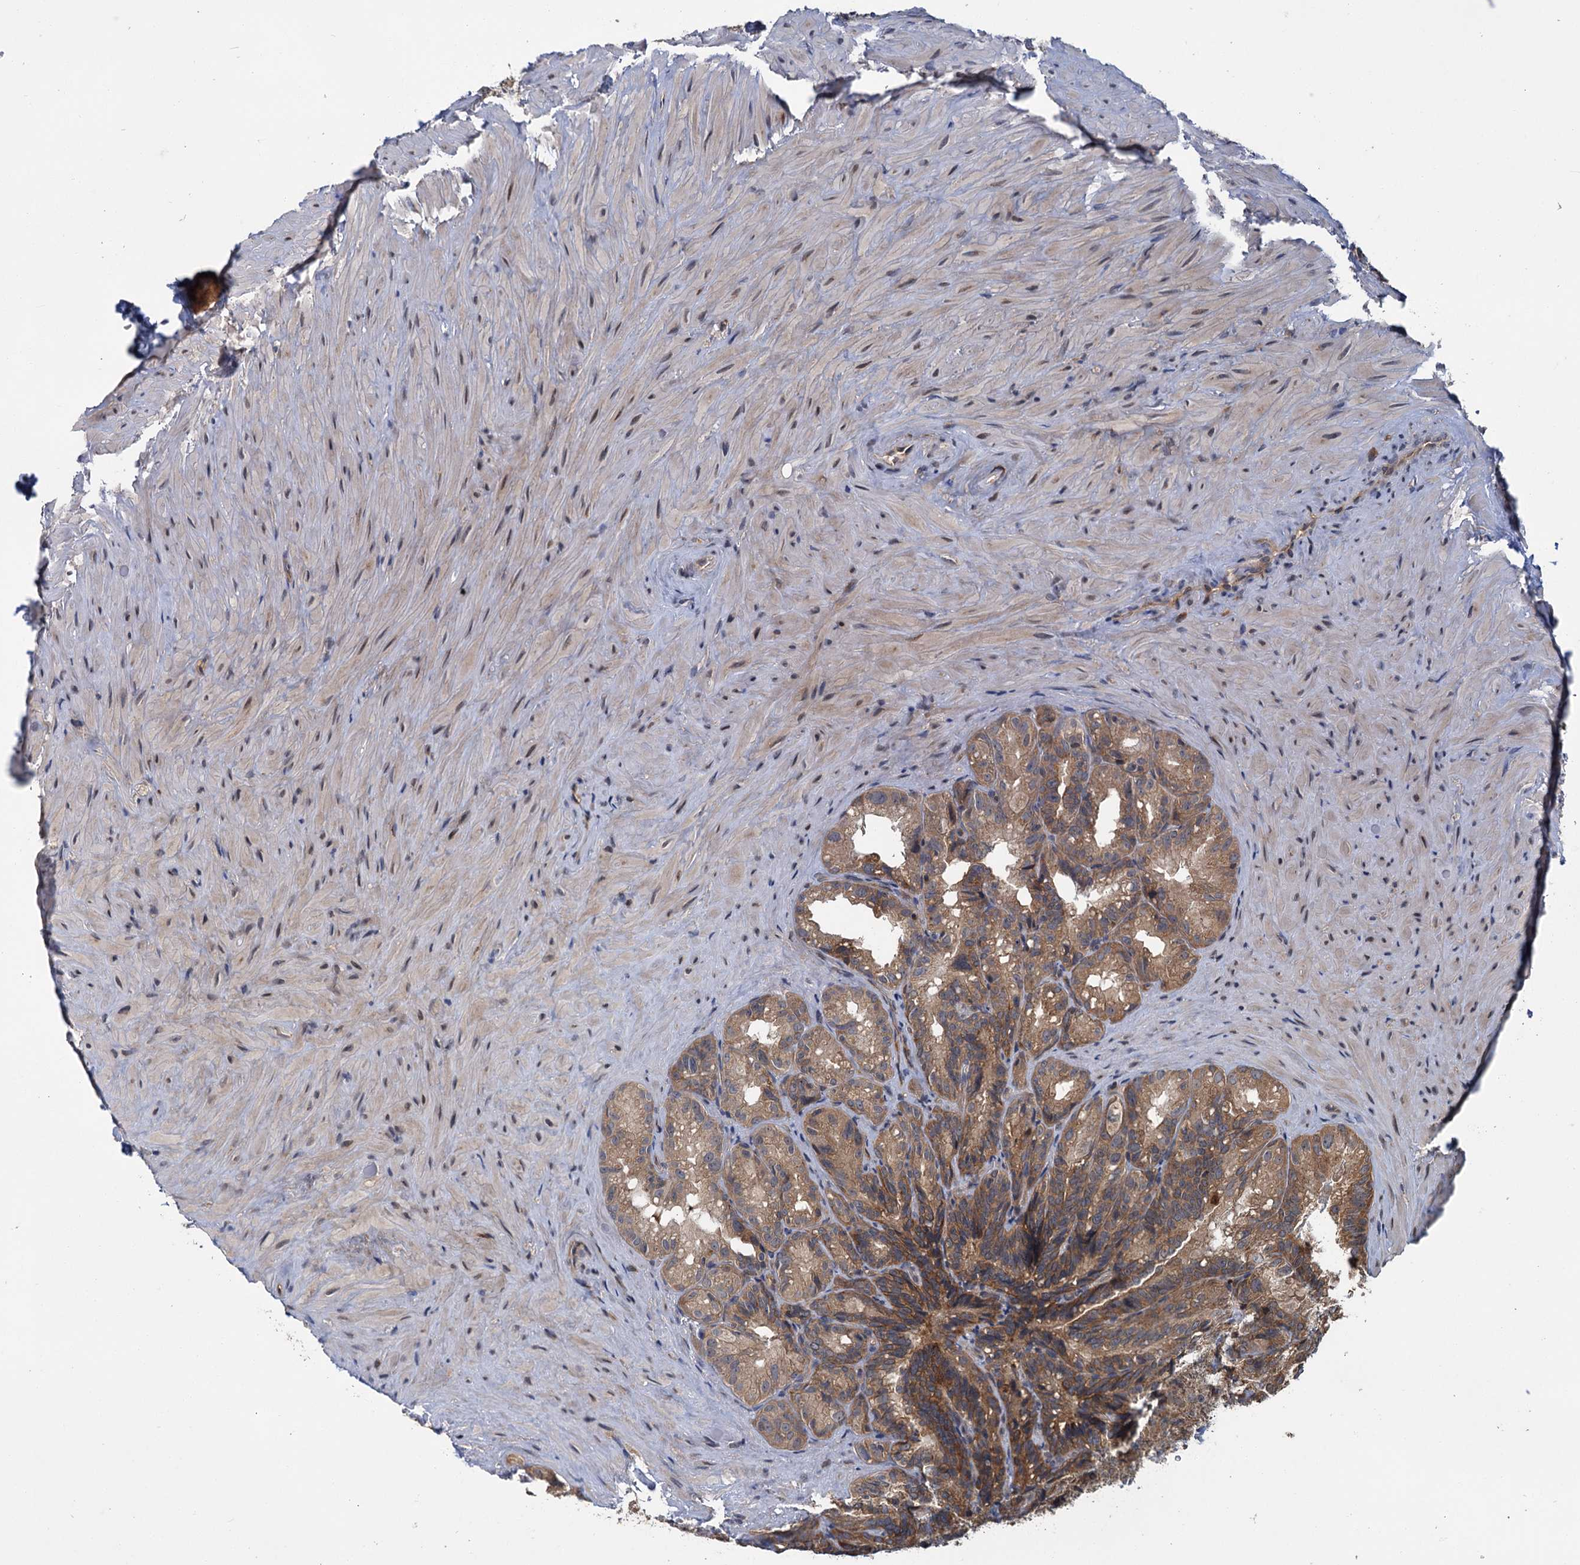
{"staining": {"intensity": "moderate", "quantity": ">75%", "location": "cytoplasmic/membranous"}, "tissue": "seminal vesicle", "cell_type": "Glandular cells", "image_type": "normal", "snomed": [{"axis": "morphology", "description": "Normal tissue, NOS"}, {"axis": "topography", "description": "Seminal veicle"}], "caption": "High-magnification brightfield microscopy of unremarkable seminal vesicle stained with DAB (brown) and counterstained with hematoxylin (blue). glandular cells exhibit moderate cytoplasmic/membranous expression is identified in about>75% of cells. Nuclei are stained in blue.", "gene": "KANSL2", "patient": {"sex": "male", "age": 60}}